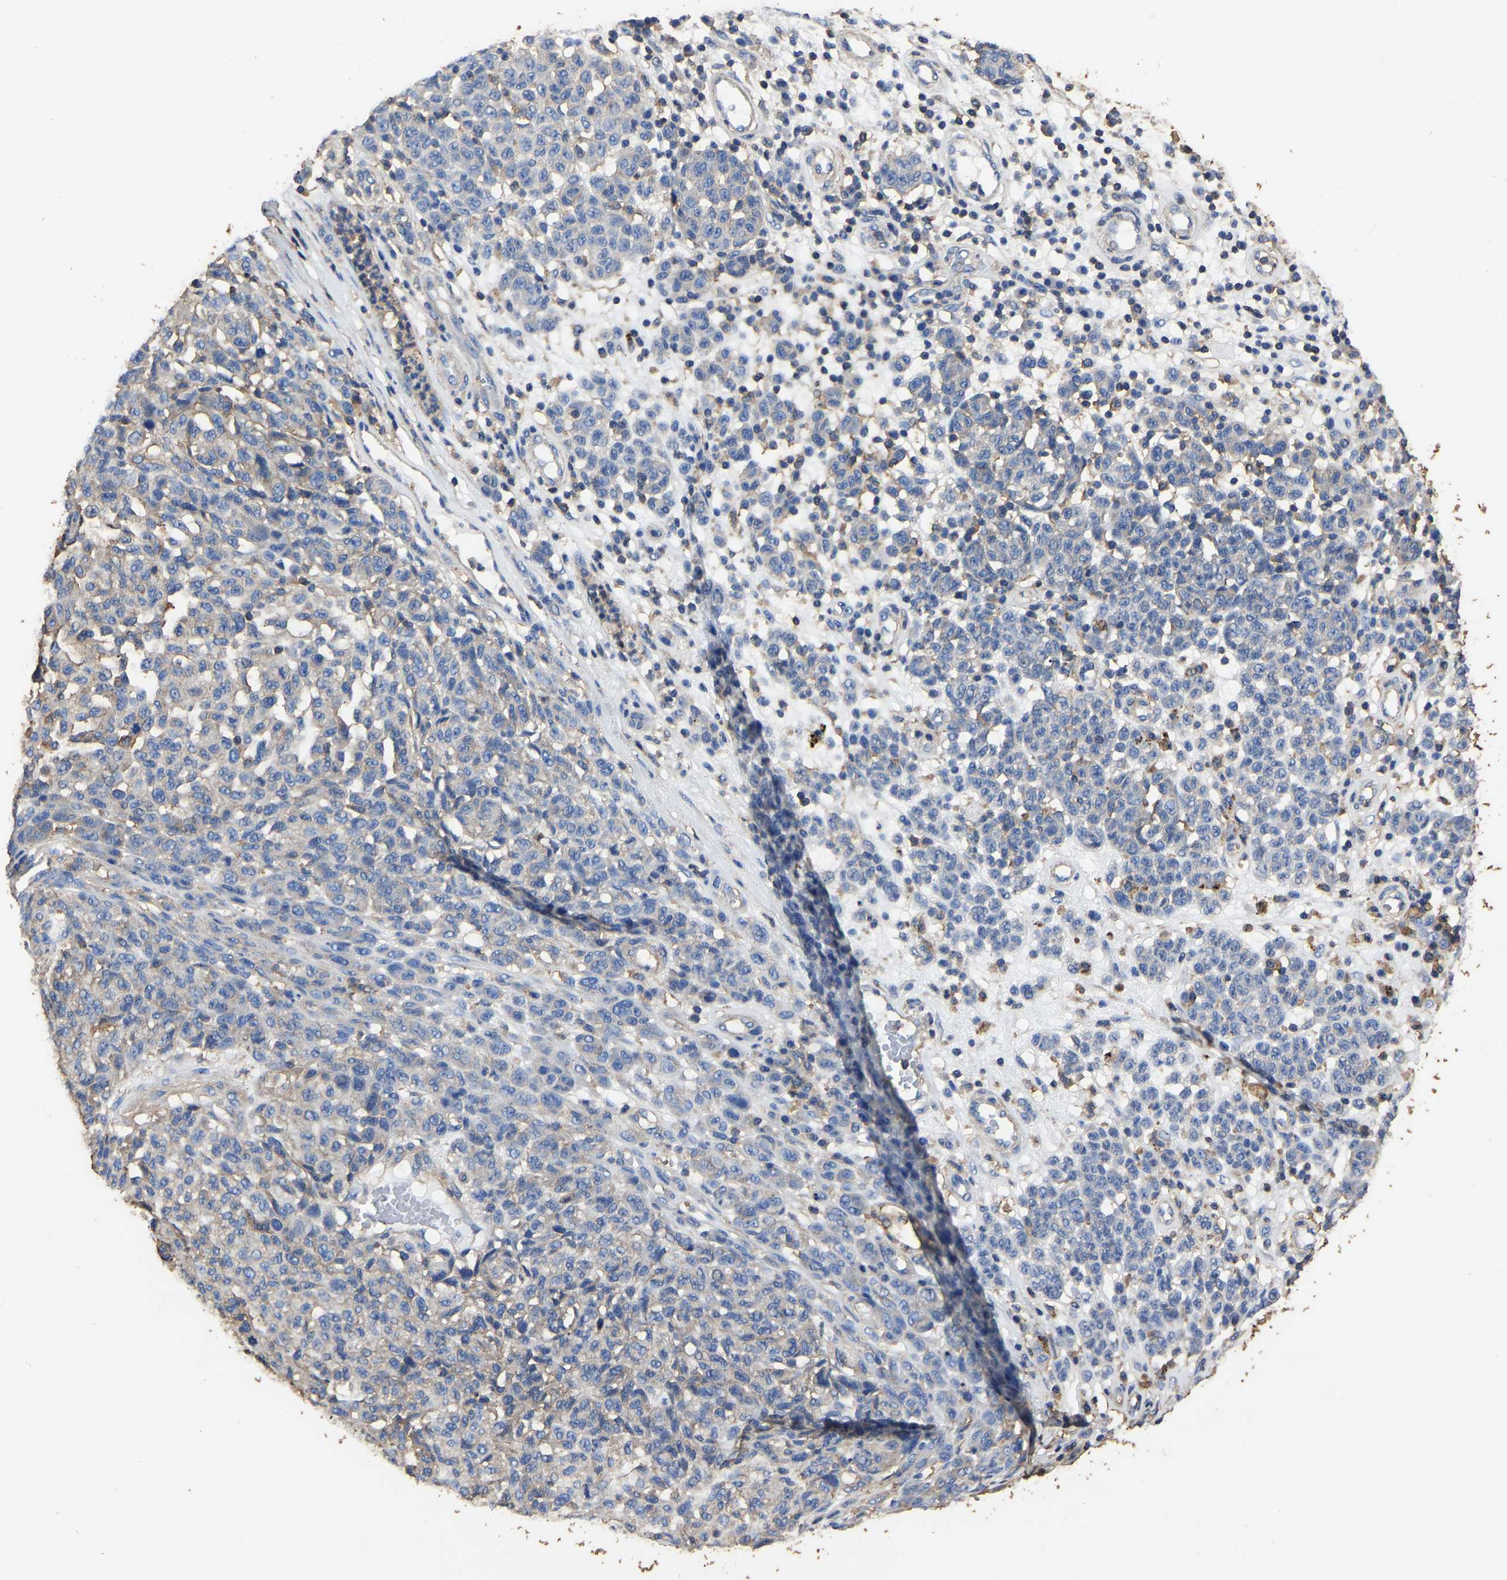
{"staining": {"intensity": "negative", "quantity": "none", "location": "none"}, "tissue": "melanoma", "cell_type": "Tumor cells", "image_type": "cancer", "snomed": [{"axis": "morphology", "description": "Malignant melanoma, NOS"}, {"axis": "topography", "description": "Skin"}], "caption": "Immunohistochemical staining of human malignant melanoma exhibits no significant positivity in tumor cells.", "gene": "ARMT1", "patient": {"sex": "male", "age": 59}}